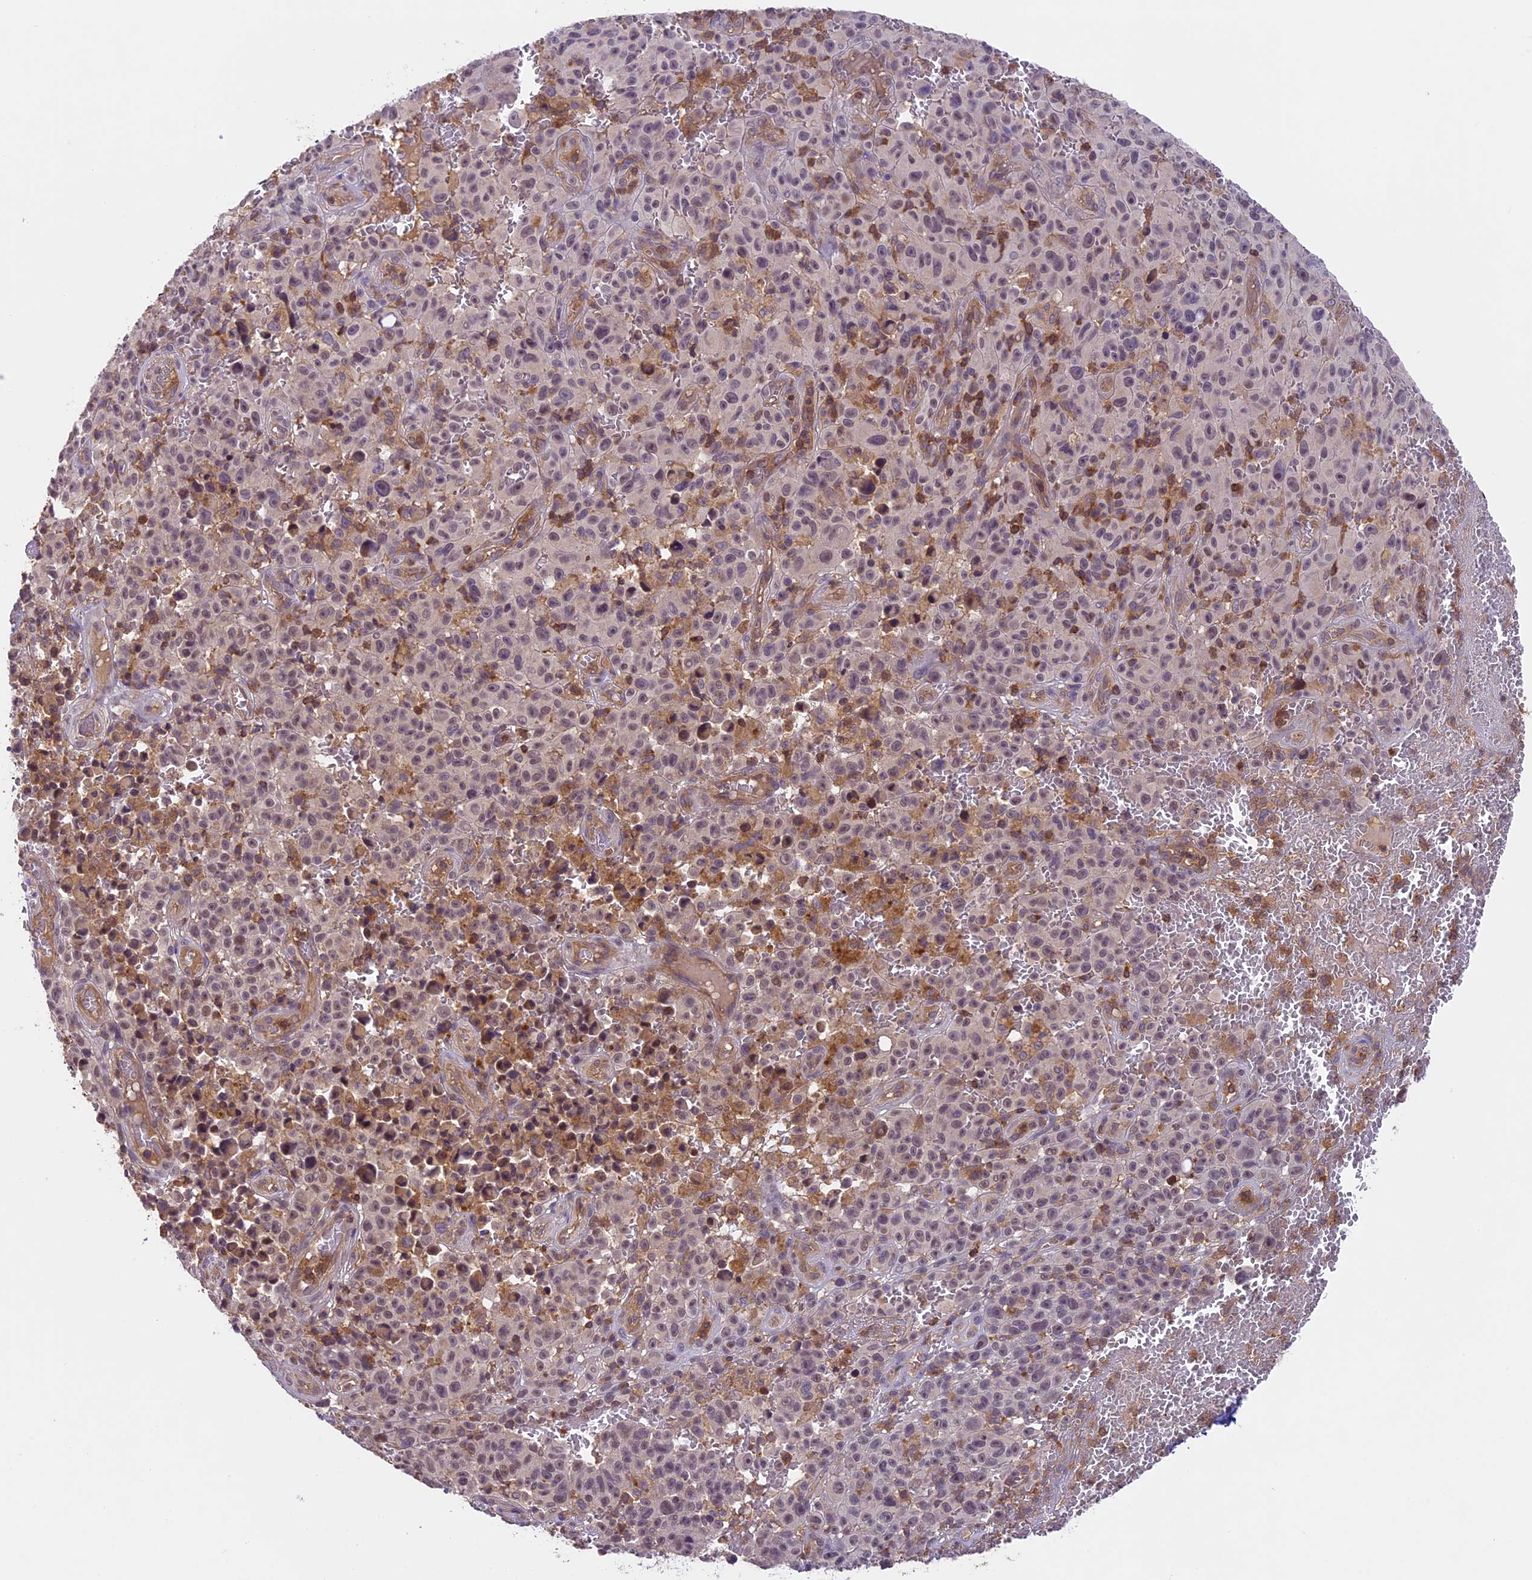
{"staining": {"intensity": "negative", "quantity": "none", "location": "none"}, "tissue": "melanoma", "cell_type": "Tumor cells", "image_type": "cancer", "snomed": [{"axis": "morphology", "description": "Malignant melanoma, NOS"}, {"axis": "topography", "description": "Skin"}], "caption": "An image of human melanoma is negative for staining in tumor cells. The staining is performed using DAB brown chromogen with nuclei counter-stained in using hematoxylin.", "gene": "TBC1D1", "patient": {"sex": "female", "age": 82}}